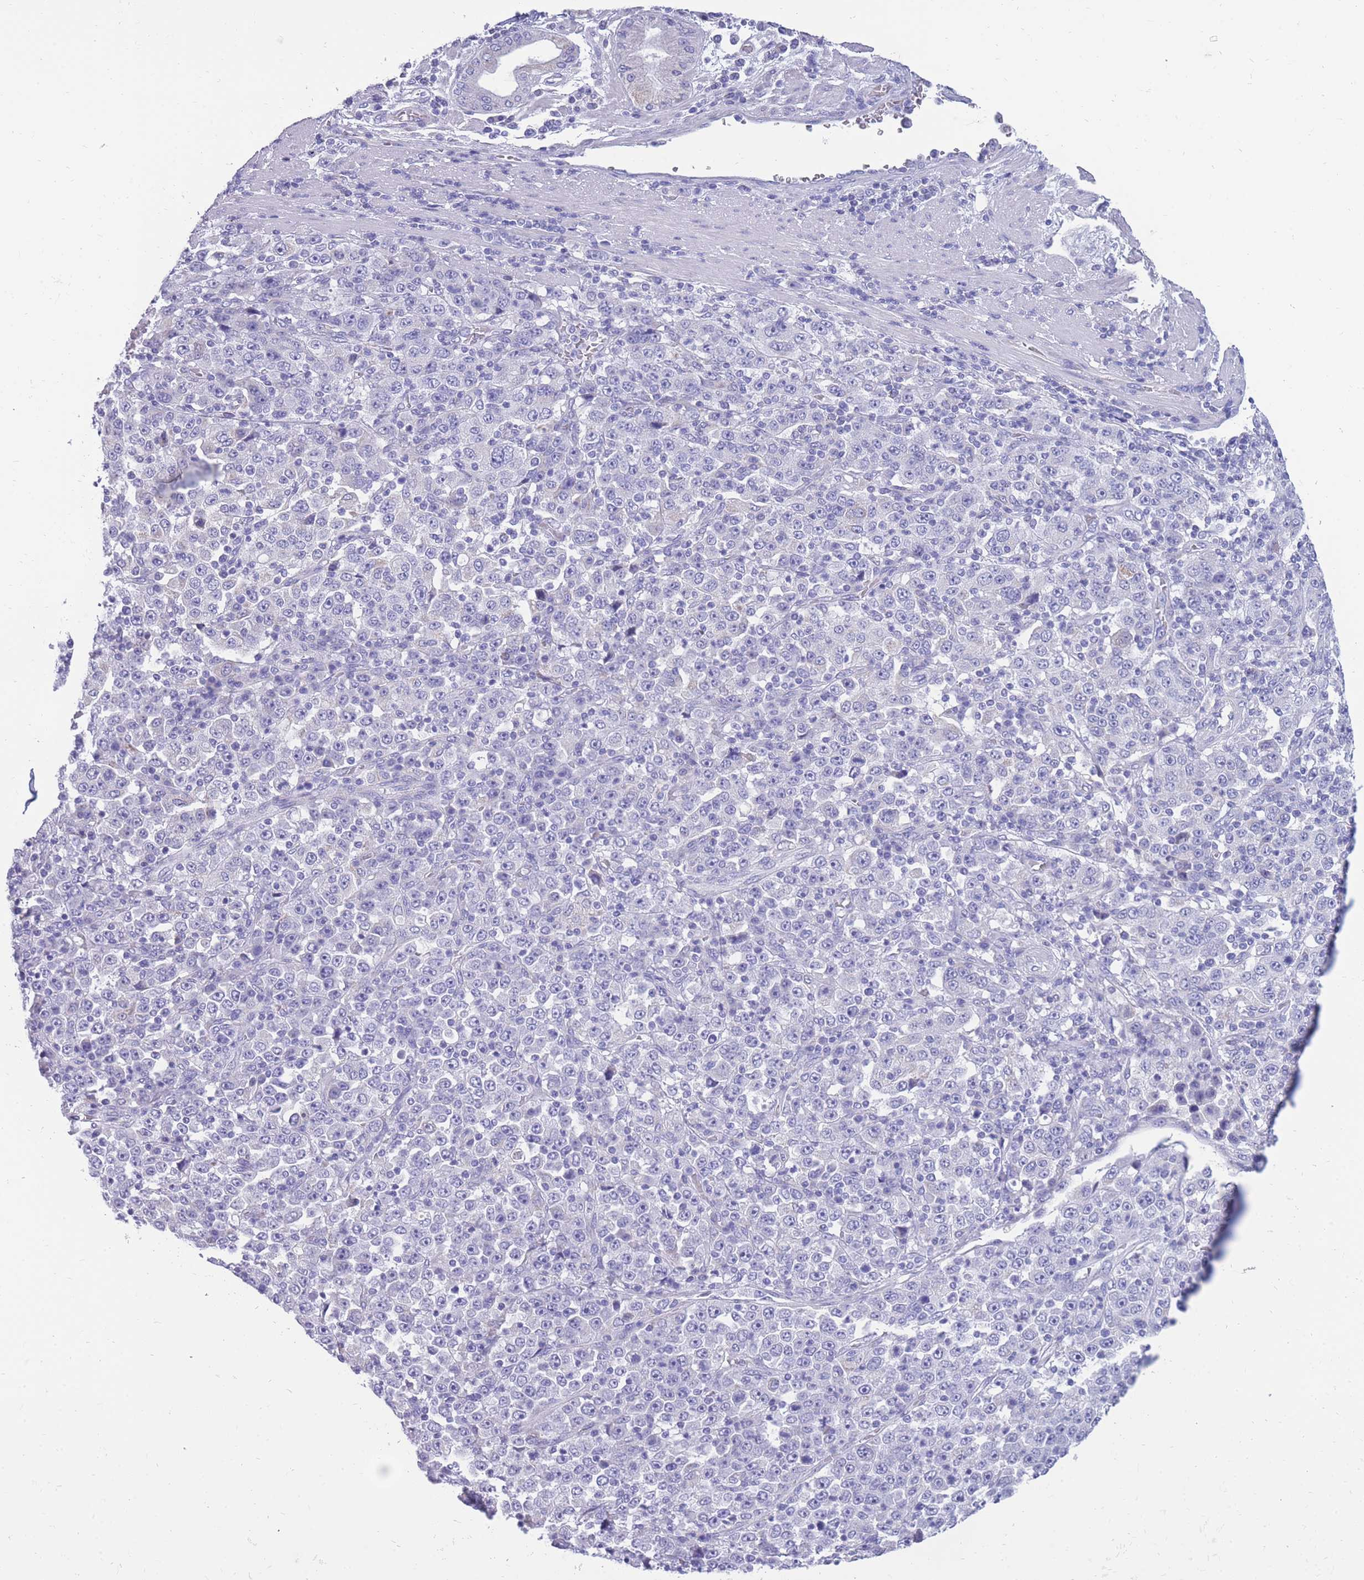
{"staining": {"intensity": "negative", "quantity": "none", "location": "none"}, "tissue": "stomach cancer", "cell_type": "Tumor cells", "image_type": "cancer", "snomed": [{"axis": "morphology", "description": "Normal tissue, NOS"}, {"axis": "morphology", "description": "Adenocarcinoma, NOS"}, {"axis": "topography", "description": "Stomach, upper"}, {"axis": "topography", "description": "Stomach"}], "caption": "This micrograph is of adenocarcinoma (stomach) stained with immunohistochemistry (IHC) to label a protein in brown with the nuclei are counter-stained blue. There is no expression in tumor cells.", "gene": "INTS2", "patient": {"sex": "male", "age": 59}}